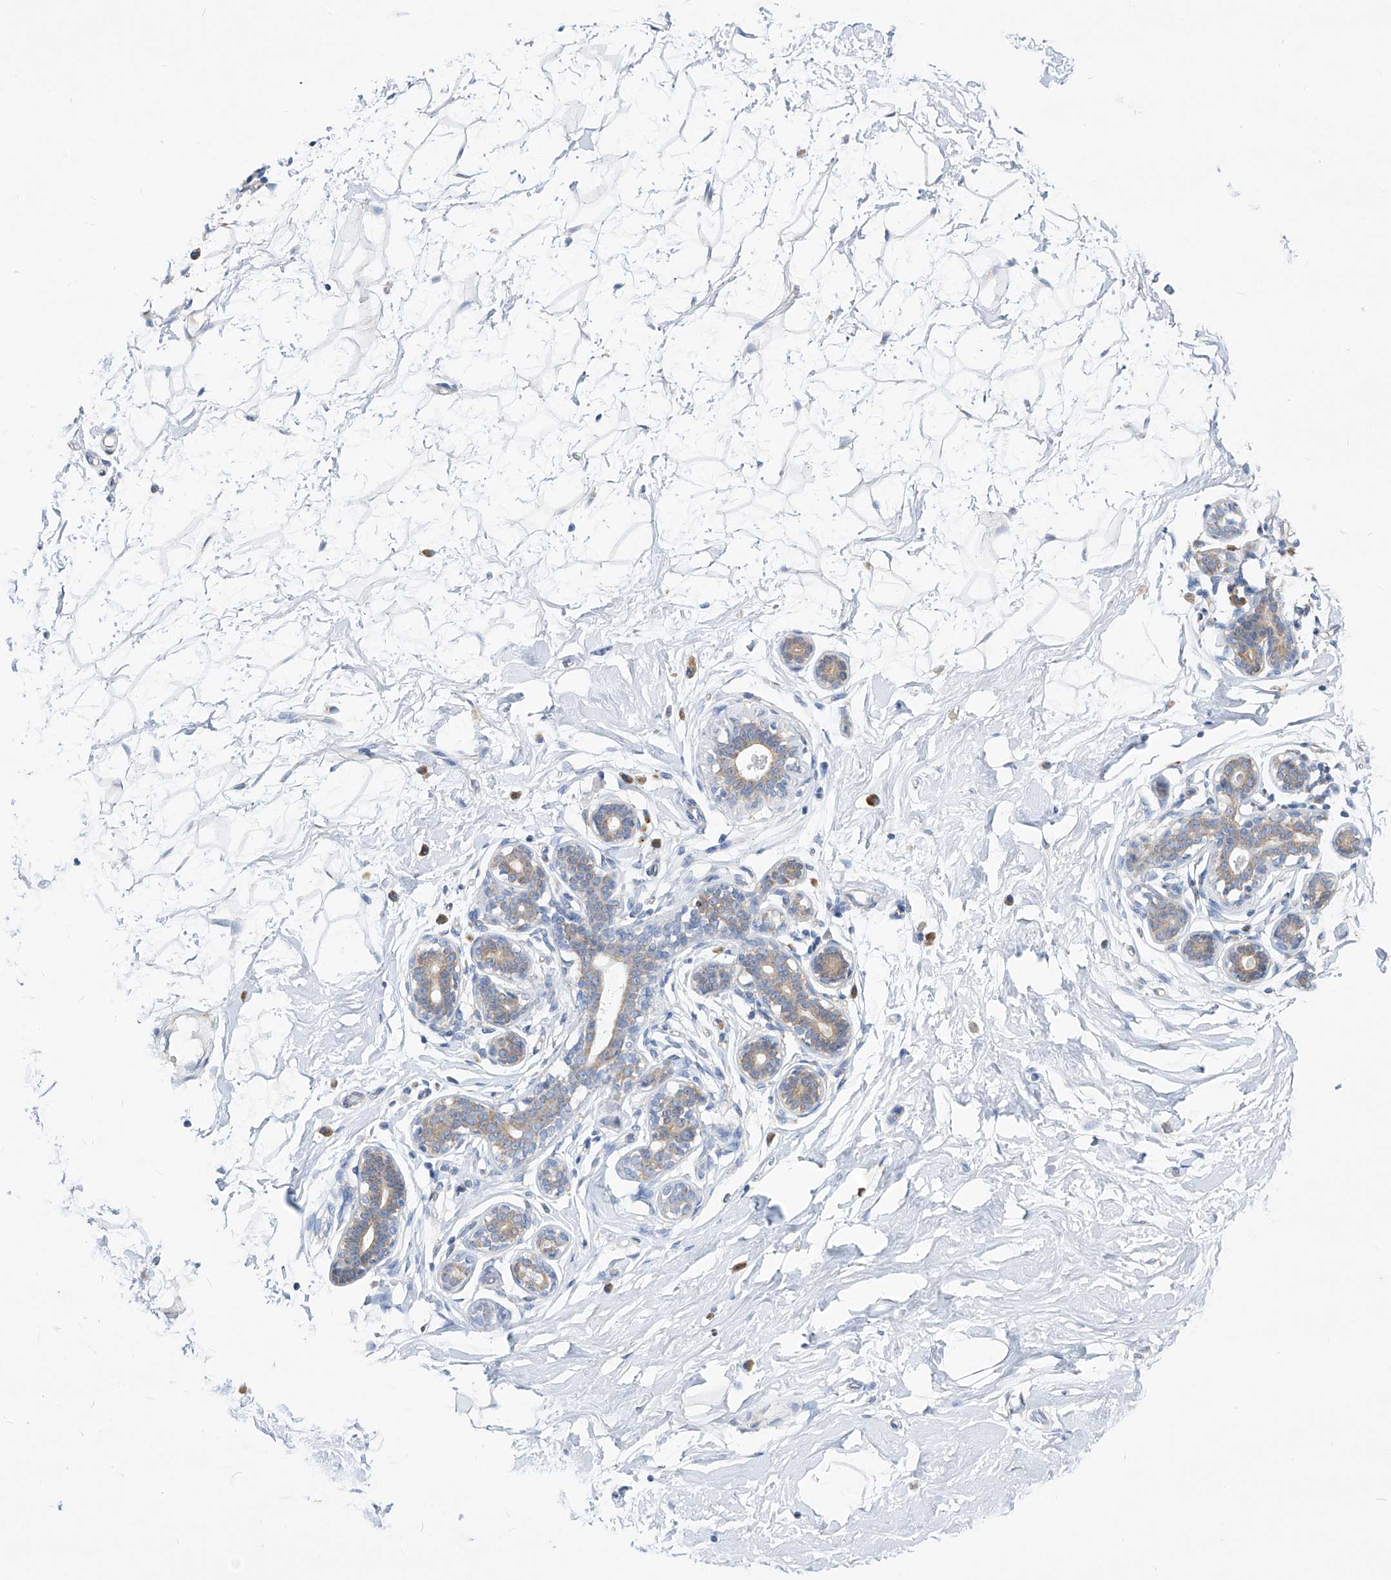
{"staining": {"intensity": "negative", "quantity": "none", "location": "none"}, "tissue": "breast", "cell_type": "Adipocytes", "image_type": "normal", "snomed": [{"axis": "morphology", "description": "Normal tissue, NOS"}, {"axis": "morphology", "description": "Adenoma, NOS"}, {"axis": "topography", "description": "Breast"}], "caption": "This is a histopathology image of immunohistochemistry staining of unremarkable breast, which shows no expression in adipocytes.", "gene": "UFL1", "patient": {"sex": "female", "age": 23}}